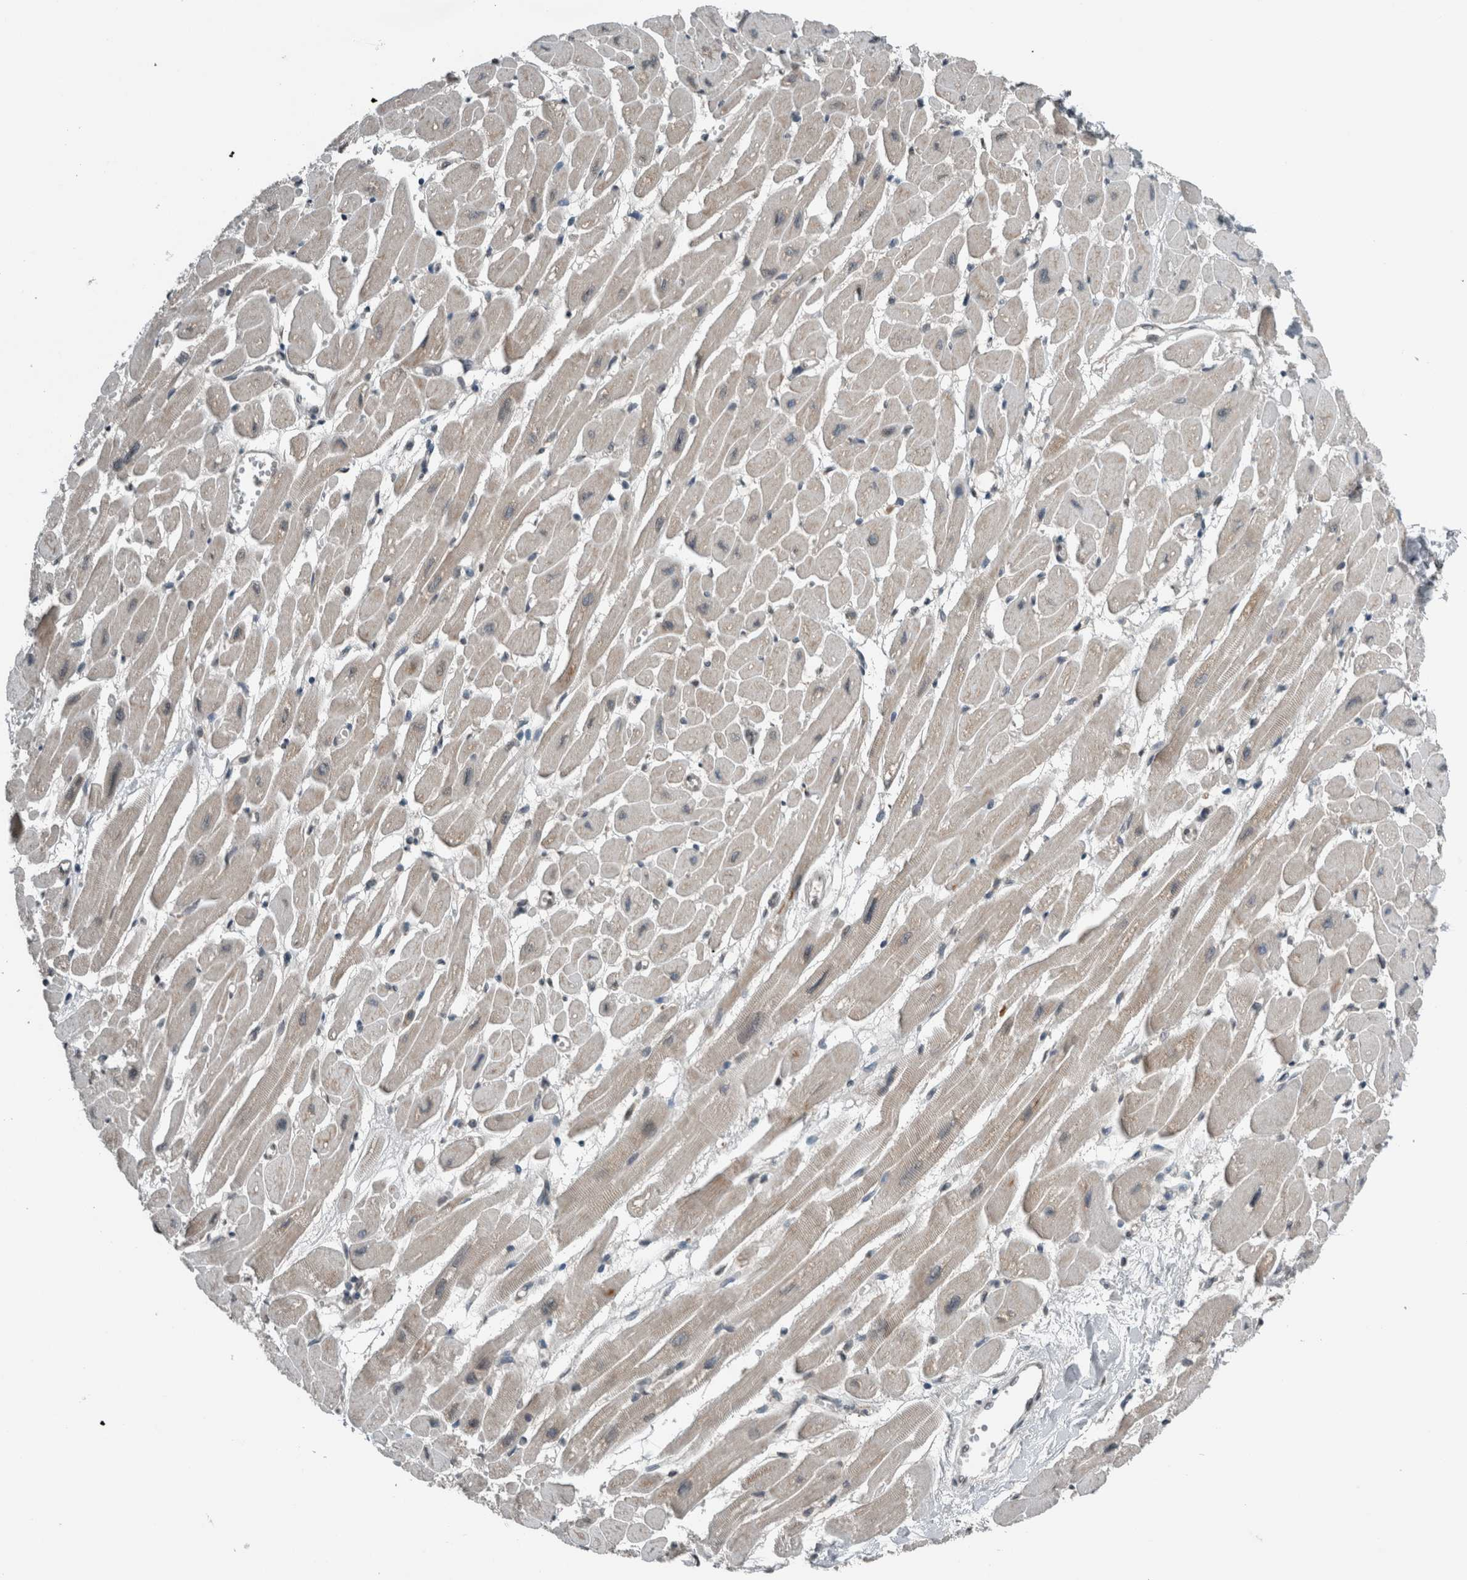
{"staining": {"intensity": "weak", "quantity": "<25%", "location": "nuclear"}, "tissue": "heart muscle", "cell_type": "Cardiomyocytes", "image_type": "normal", "snomed": [{"axis": "morphology", "description": "Normal tissue, NOS"}, {"axis": "topography", "description": "Heart"}], "caption": "The histopathology image displays no significant staining in cardiomyocytes of heart muscle. The staining is performed using DAB (3,3'-diaminobenzidine) brown chromogen with nuclei counter-stained in using hematoxylin.", "gene": "SPAG7", "patient": {"sex": "female", "age": 54}}